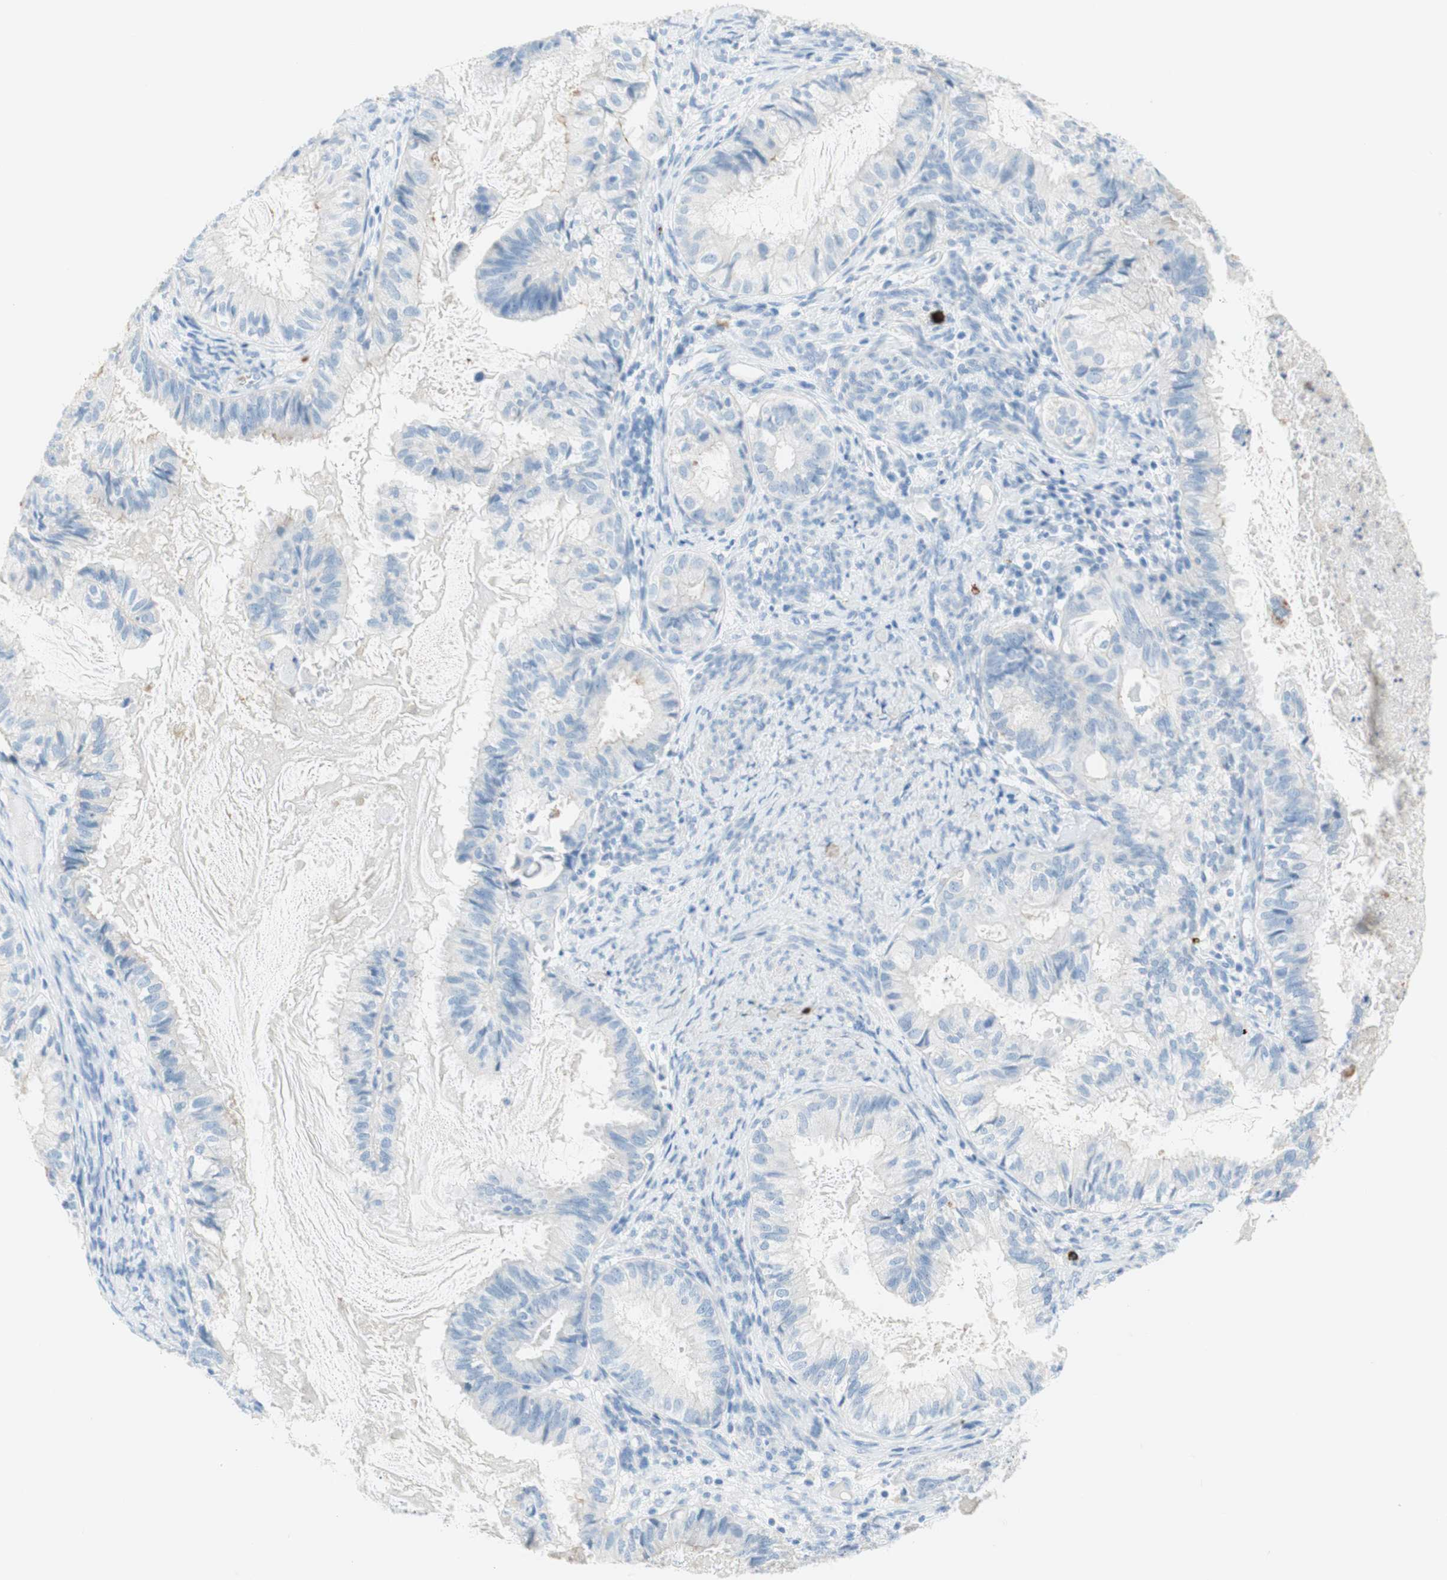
{"staining": {"intensity": "negative", "quantity": "none", "location": "none"}, "tissue": "cervical cancer", "cell_type": "Tumor cells", "image_type": "cancer", "snomed": [{"axis": "morphology", "description": "Normal tissue, NOS"}, {"axis": "morphology", "description": "Adenocarcinoma, NOS"}, {"axis": "topography", "description": "Cervix"}, {"axis": "topography", "description": "Endometrium"}], "caption": "This is a photomicrograph of IHC staining of cervical adenocarcinoma, which shows no positivity in tumor cells.", "gene": "CEACAM1", "patient": {"sex": "female", "age": 86}}